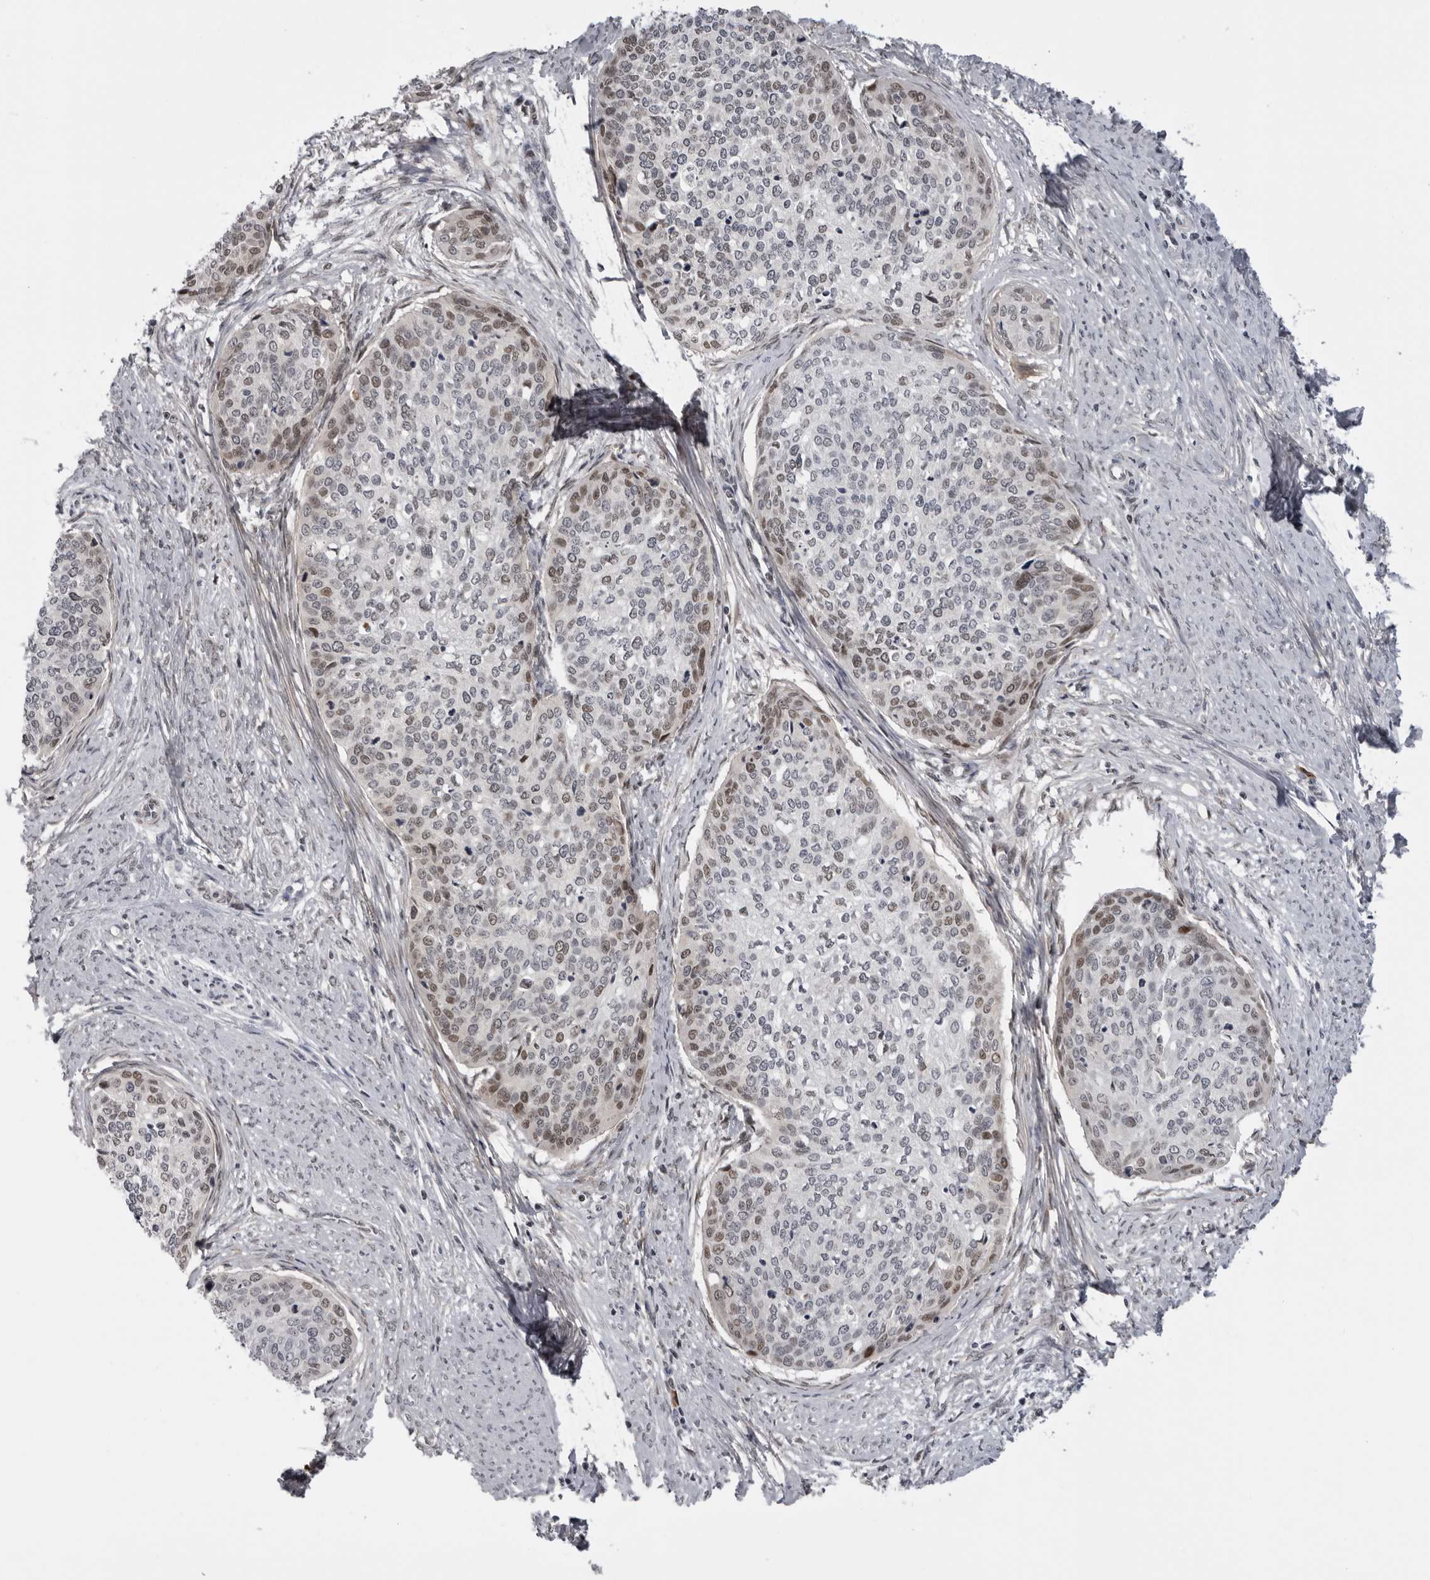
{"staining": {"intensity": "moderate", "quantity": "25%-75%", "location": "nuclear"}, "tissue": "cervical cancer", "cell_type": "Tumor cells", "image_type": "cancer", "snomed": [{"axis": "morphology", "description": "Squamous cell carcinoma, NOS"}, {"axis": "topography", "description": "Cervix"}], "caption": "Immunohistochemical staining of human cervical cancer (squamous cell carcinoma) exhibits moderate nuclear protein staining in approximately 25%-75% of tumor cells.", "gene": "ALPK2", "patient": {"sex": "female", "age": 37}}